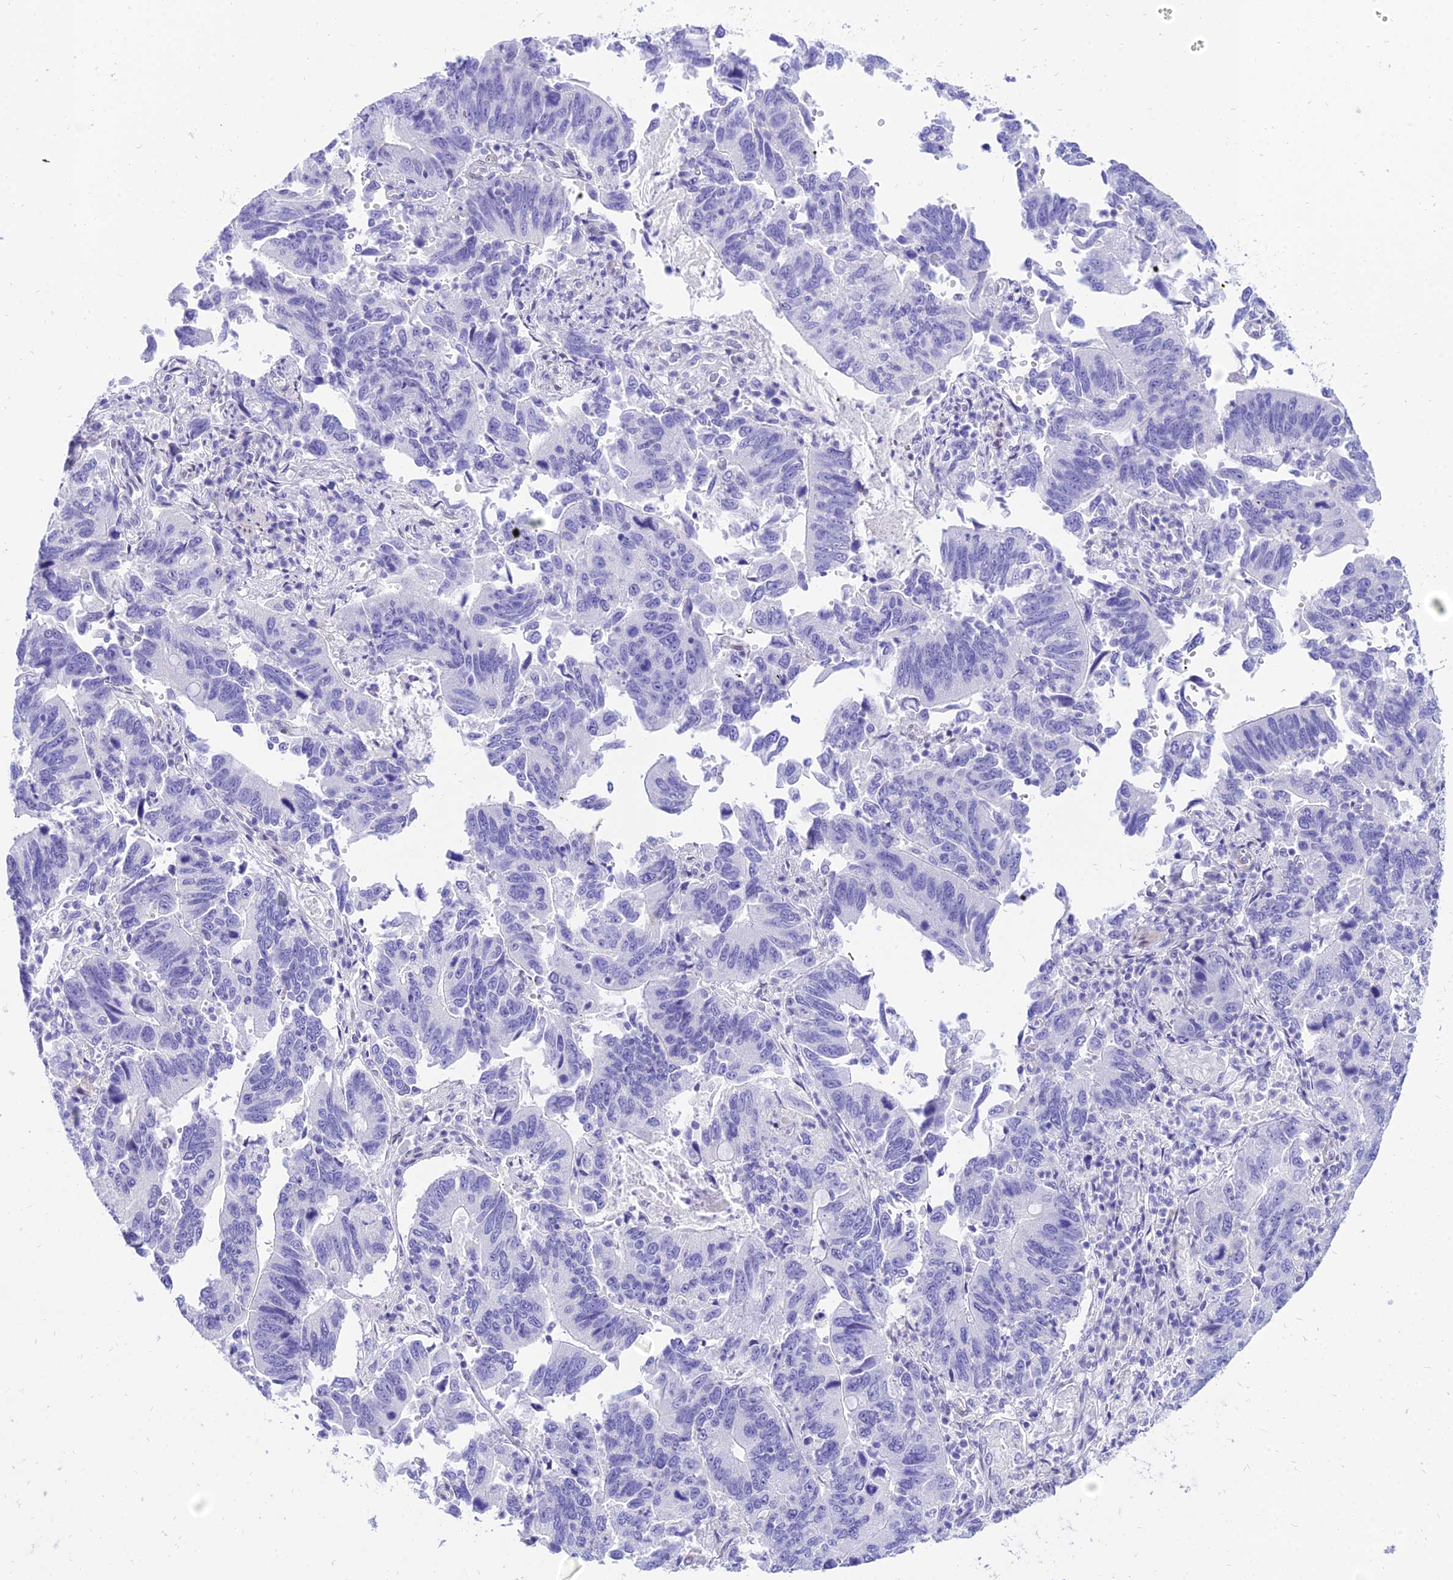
{"staining": {"intensity": "negative", "quantity": "none", "location": "none"}, "tissue": "stomach cancer", "cell_type": "Tumor cells", "image_type": "cancer", "snomed": [{"axis": "morphology", "description": "Adenocarcinoma, NOS"}, {"axis": "topography", "description": "Stomach"}], "caption": "Human stomach cancer (adenocarcinoma) stained for a protein using IHC demonstrates no staining in tumor cells.", "gene": "TAC3", "patient": {"sex": "male", "age": 59}}